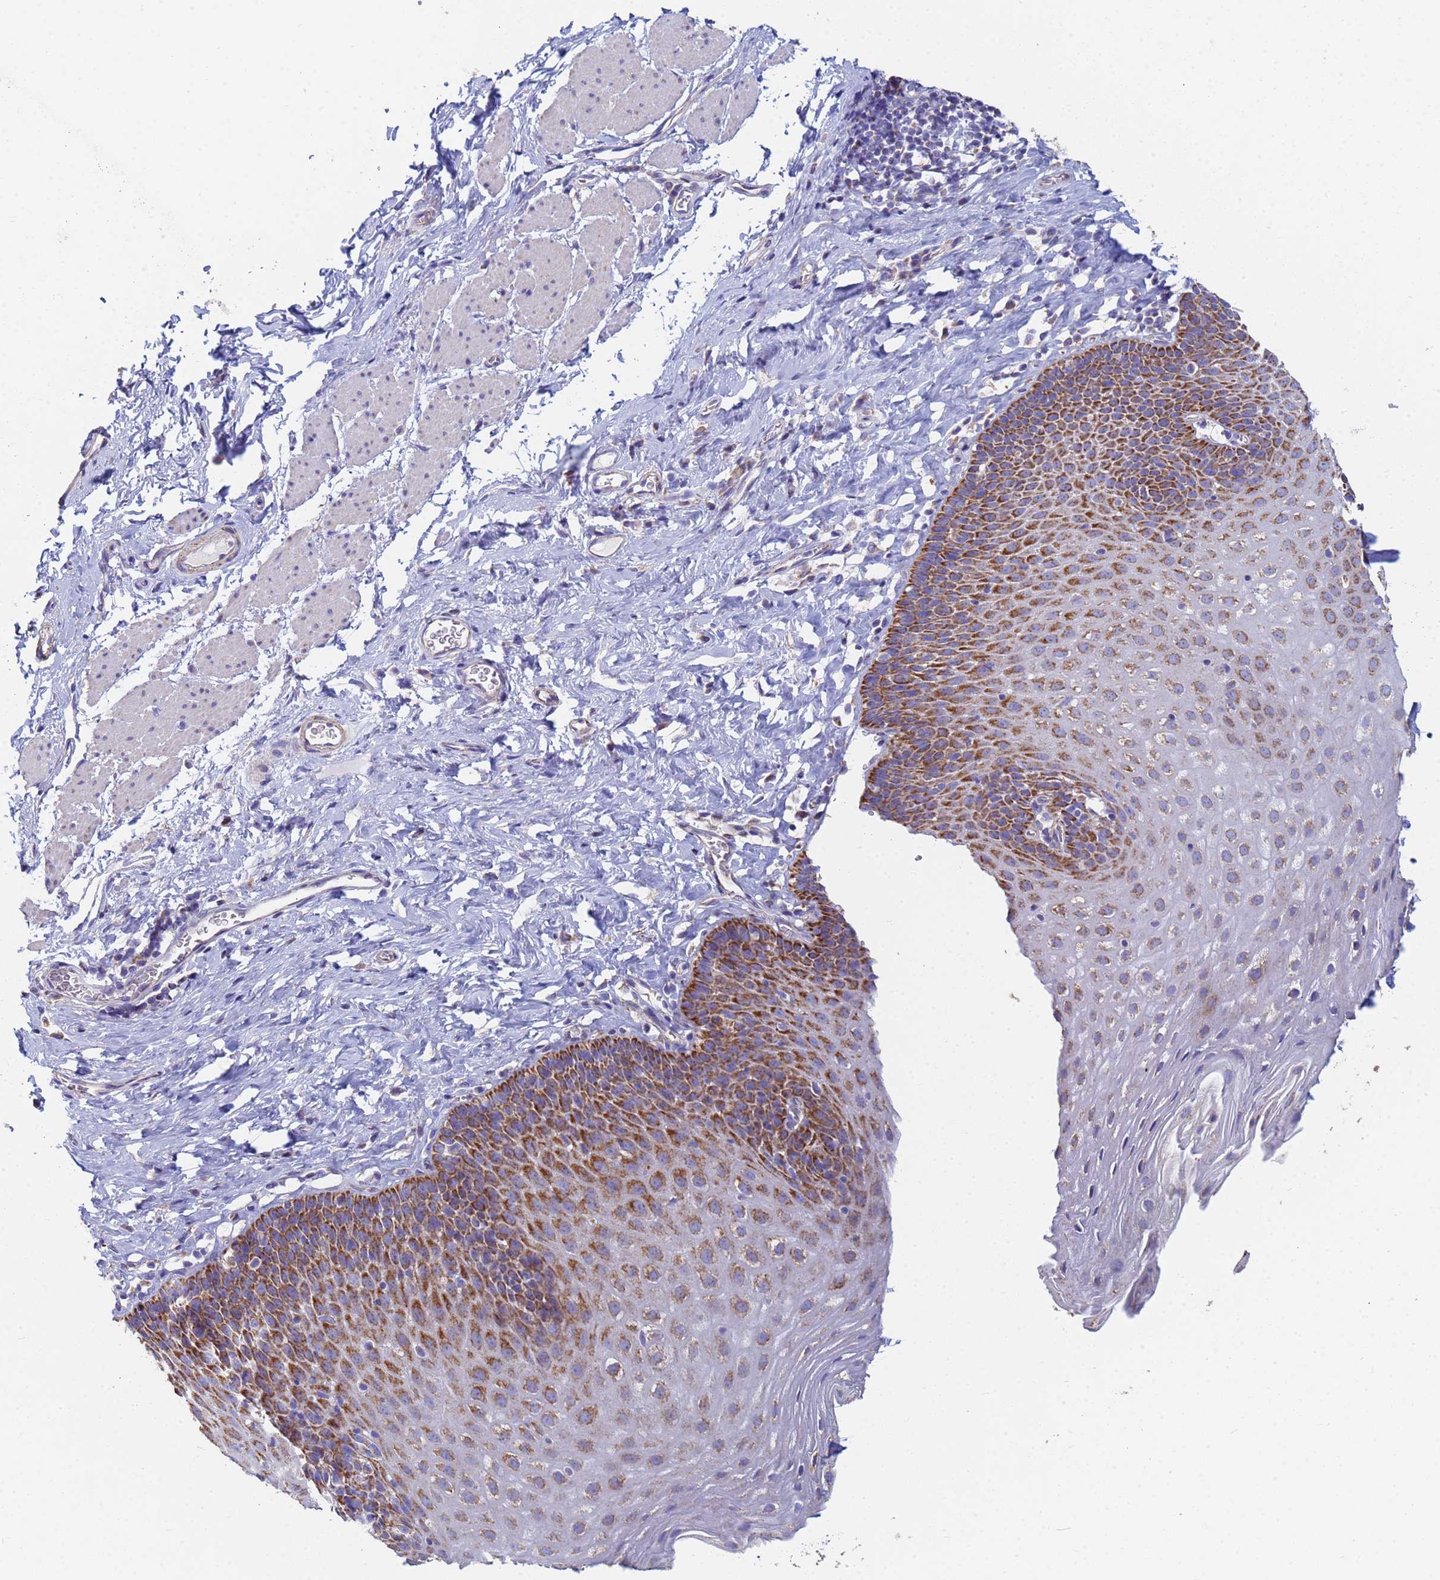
{"staining": {"intensity": "strong", "quantity": "25%-75%", "location": "cytoplasmic/membranous"}, "tissue": "esophagus", "cell_type": "Squamous epithelial cells", "image_type": "normal", "snomed": [{"axis": "morphology", "description": "Normal tissue, NOS"}, {"axis": "topography", "description": "Esophagus"}], "caption": "Immunohistochemistry (IHC) image of normal human esophagus stained for a protein (brown), which demonstrates high levels of strong cytoplasmic/membranous staining in about 25%-75% of squamous epithelial cells.", "gene": "UQCRHL", "patient": {"sex": "female", "age": 61}}